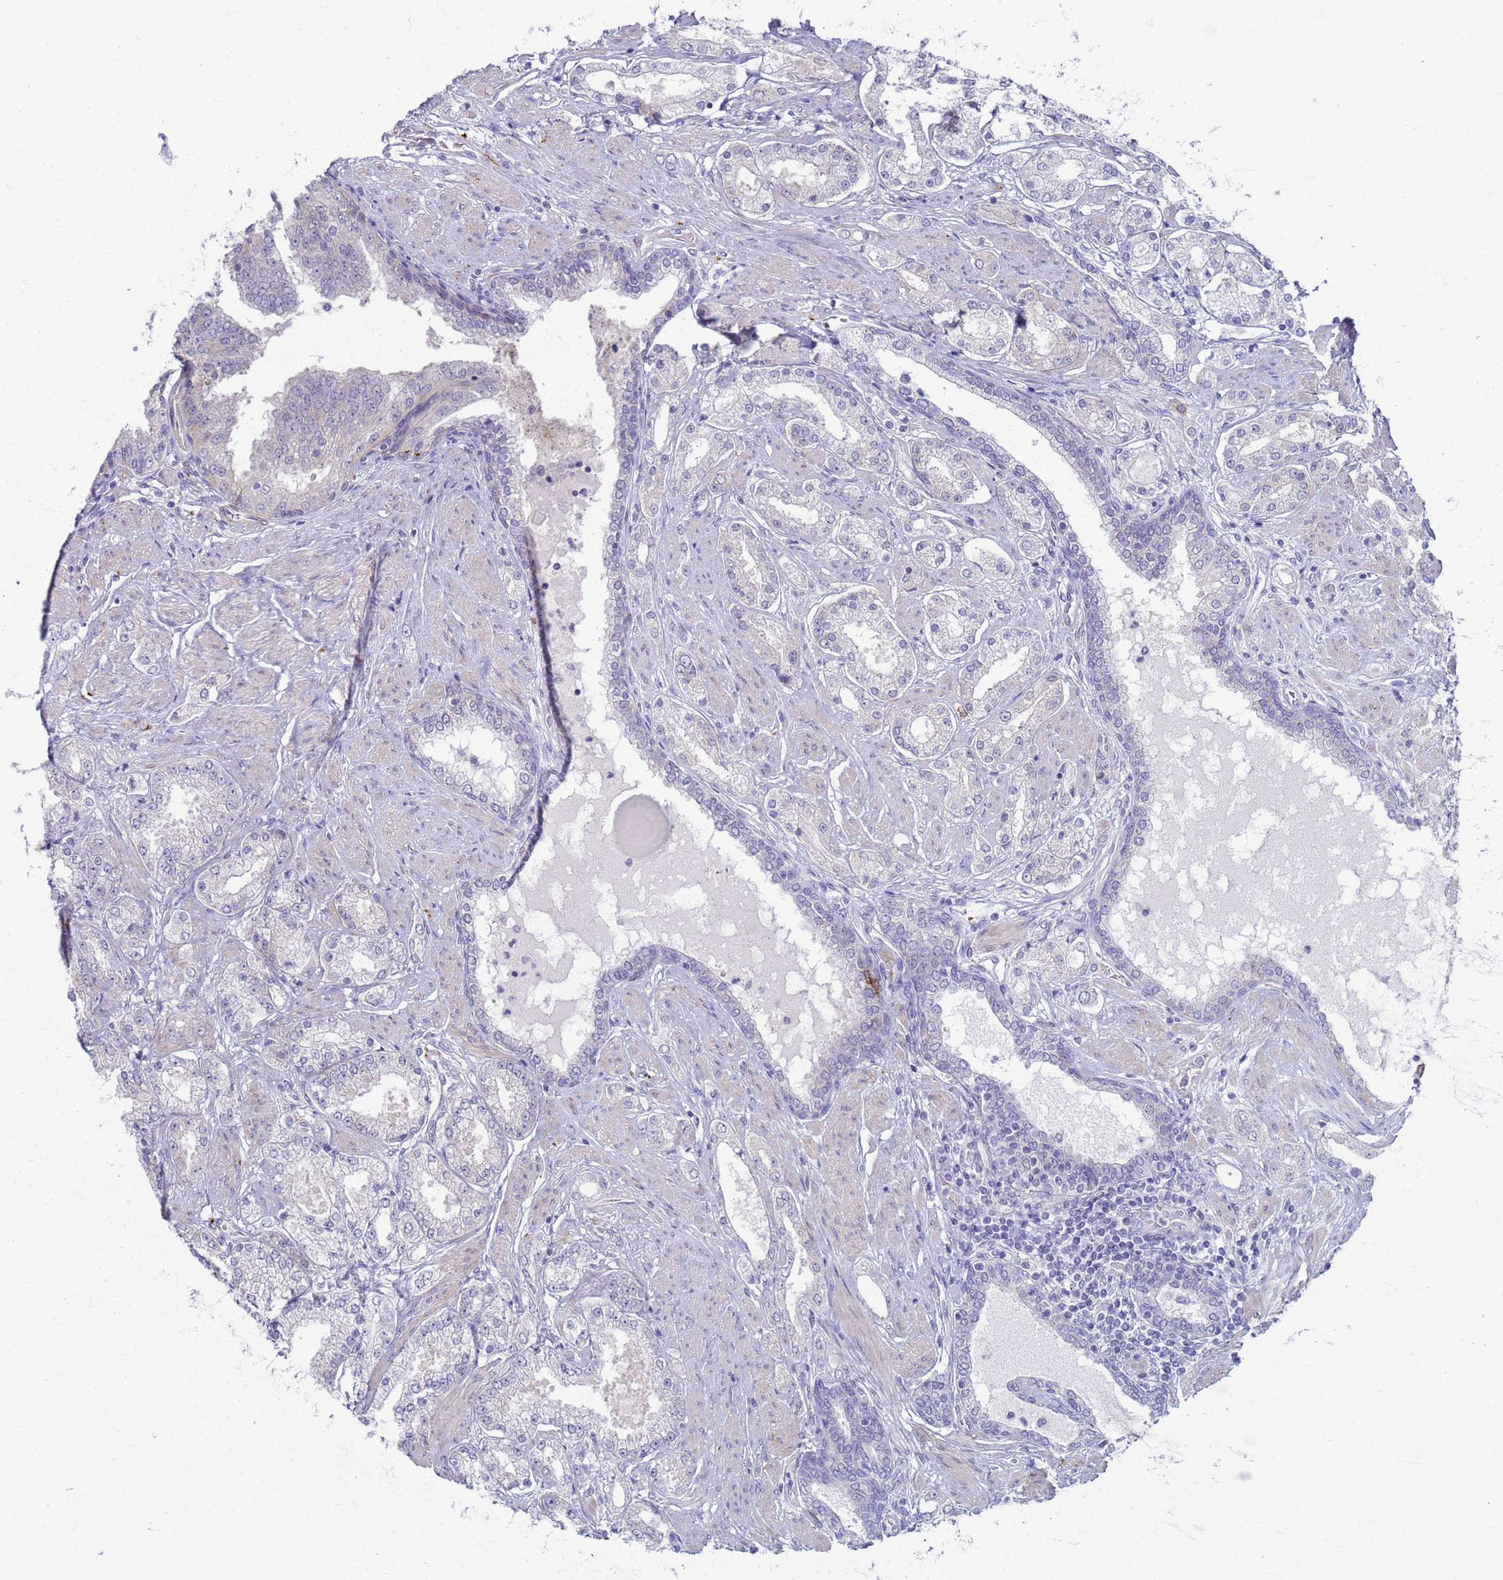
{"staining": {"intensity": "negative", "quantity": "none", "location": "none"}, "tissue": "prostate cancer", "cell_type": "Tumor cells", "image_type": "cancer", "snomed": [{"axis": "morphology", "description": "Adenocarcinoma, High grade"}, {"axis": "topography", "description": "Prostate"}], "caption": "This photomicrograph is of prostate high-grade adenocarcinoma stained with immunohistochemistry (IHC) to label a protein in brown with the nuclei are counter-stained blue. There is no expression in tumor cells.", "gene": "CLCA2", "patient": {"sex": "male", "age": 68}}